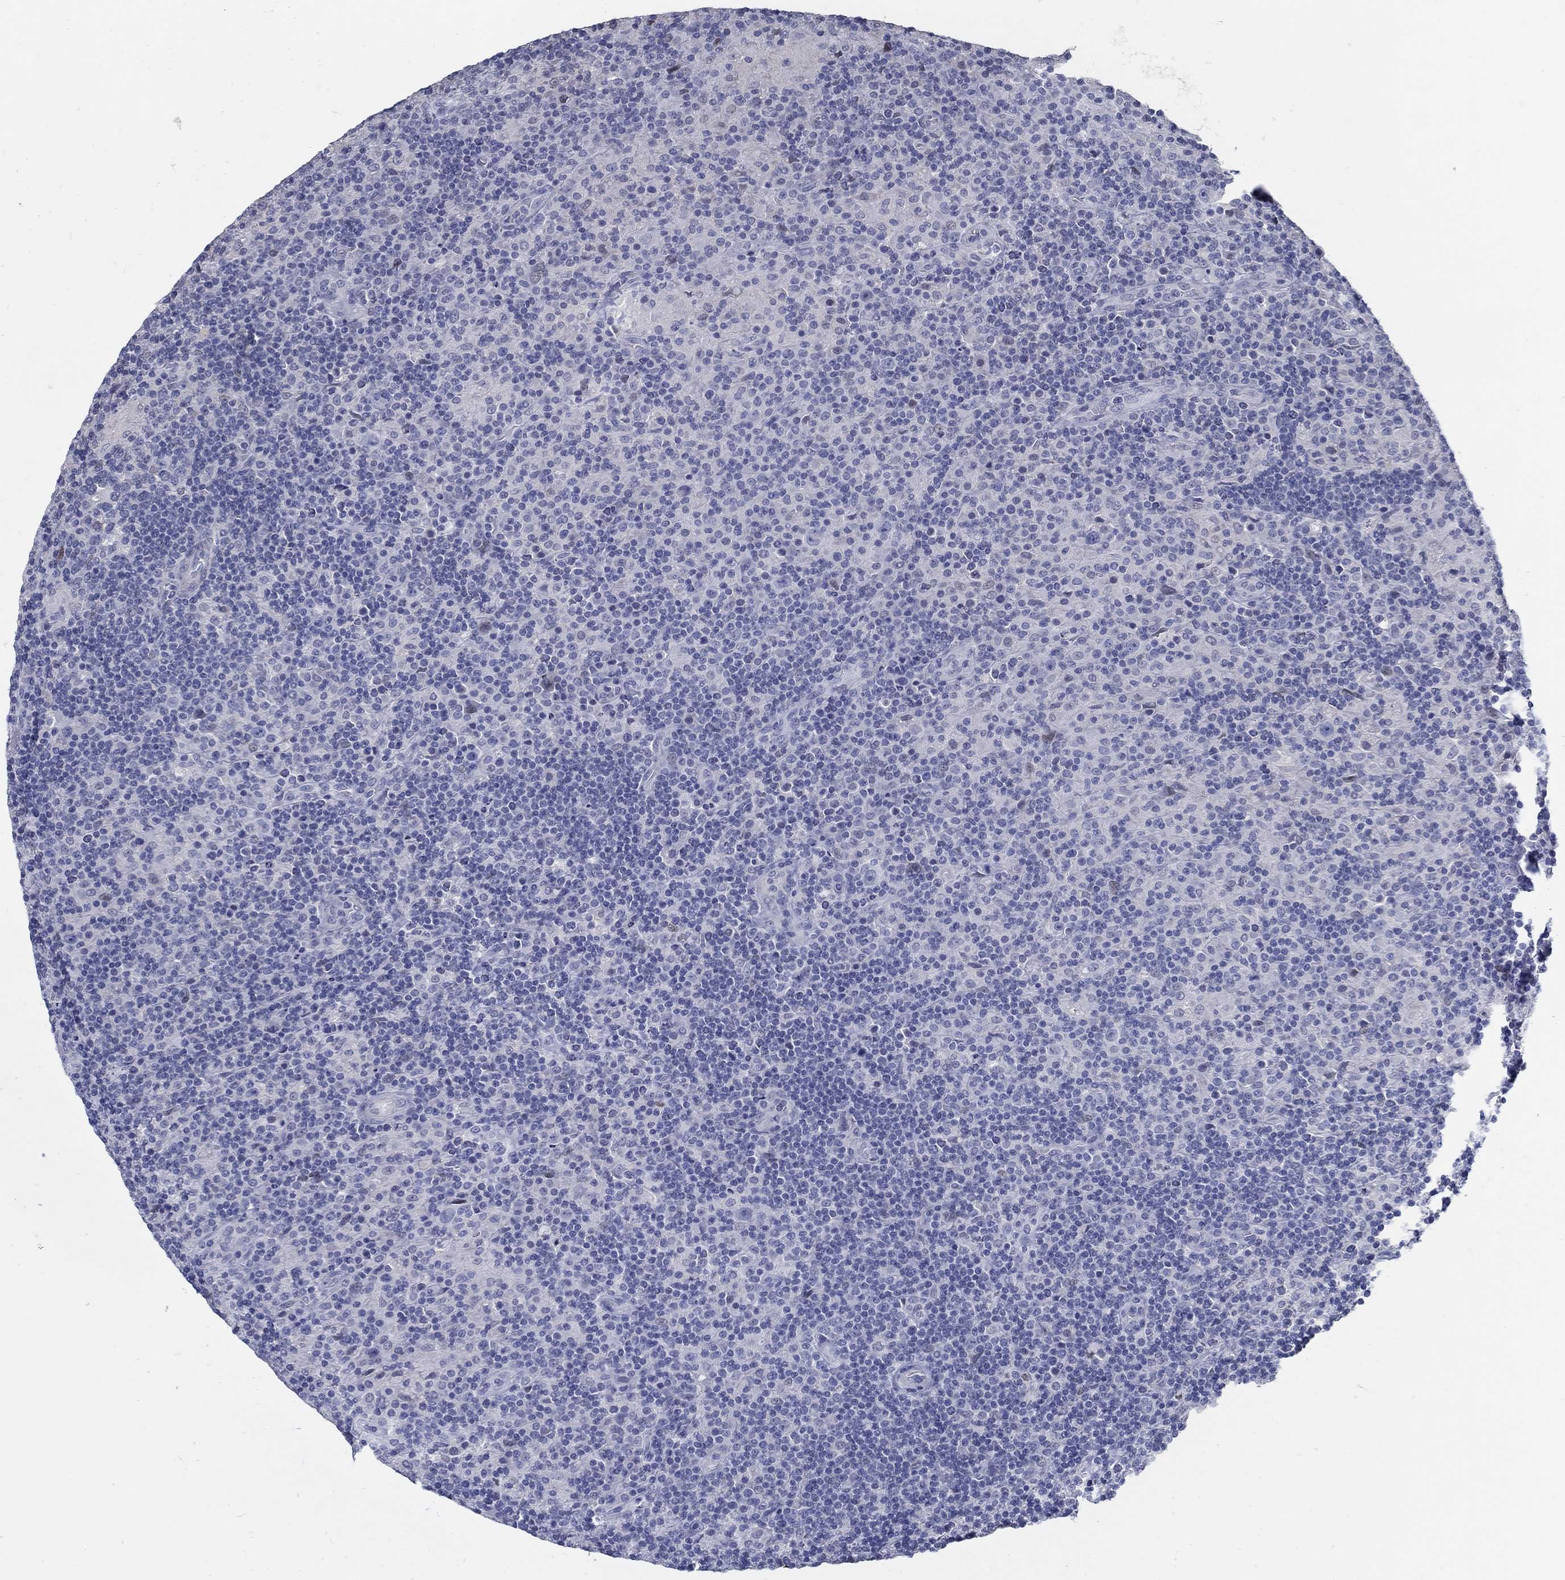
{"staining": {"intensity": "negative", "quantity": "none", "location": "none"}, "tissue": "lymphoma", "cell_type": "Tumor cells", "image_type": "cancer", "snomed": [{"axis": "morphology", "description": "Hodgkin's disease, NOS"}, {"axis": "topography", "description": "Lymph node"}], "caption": "This is an IHC histopathology image of human lymphoma. There is no expression in tumor cells.", "gene": "USP29", "patient": {"sex": "male", "age": 70}}